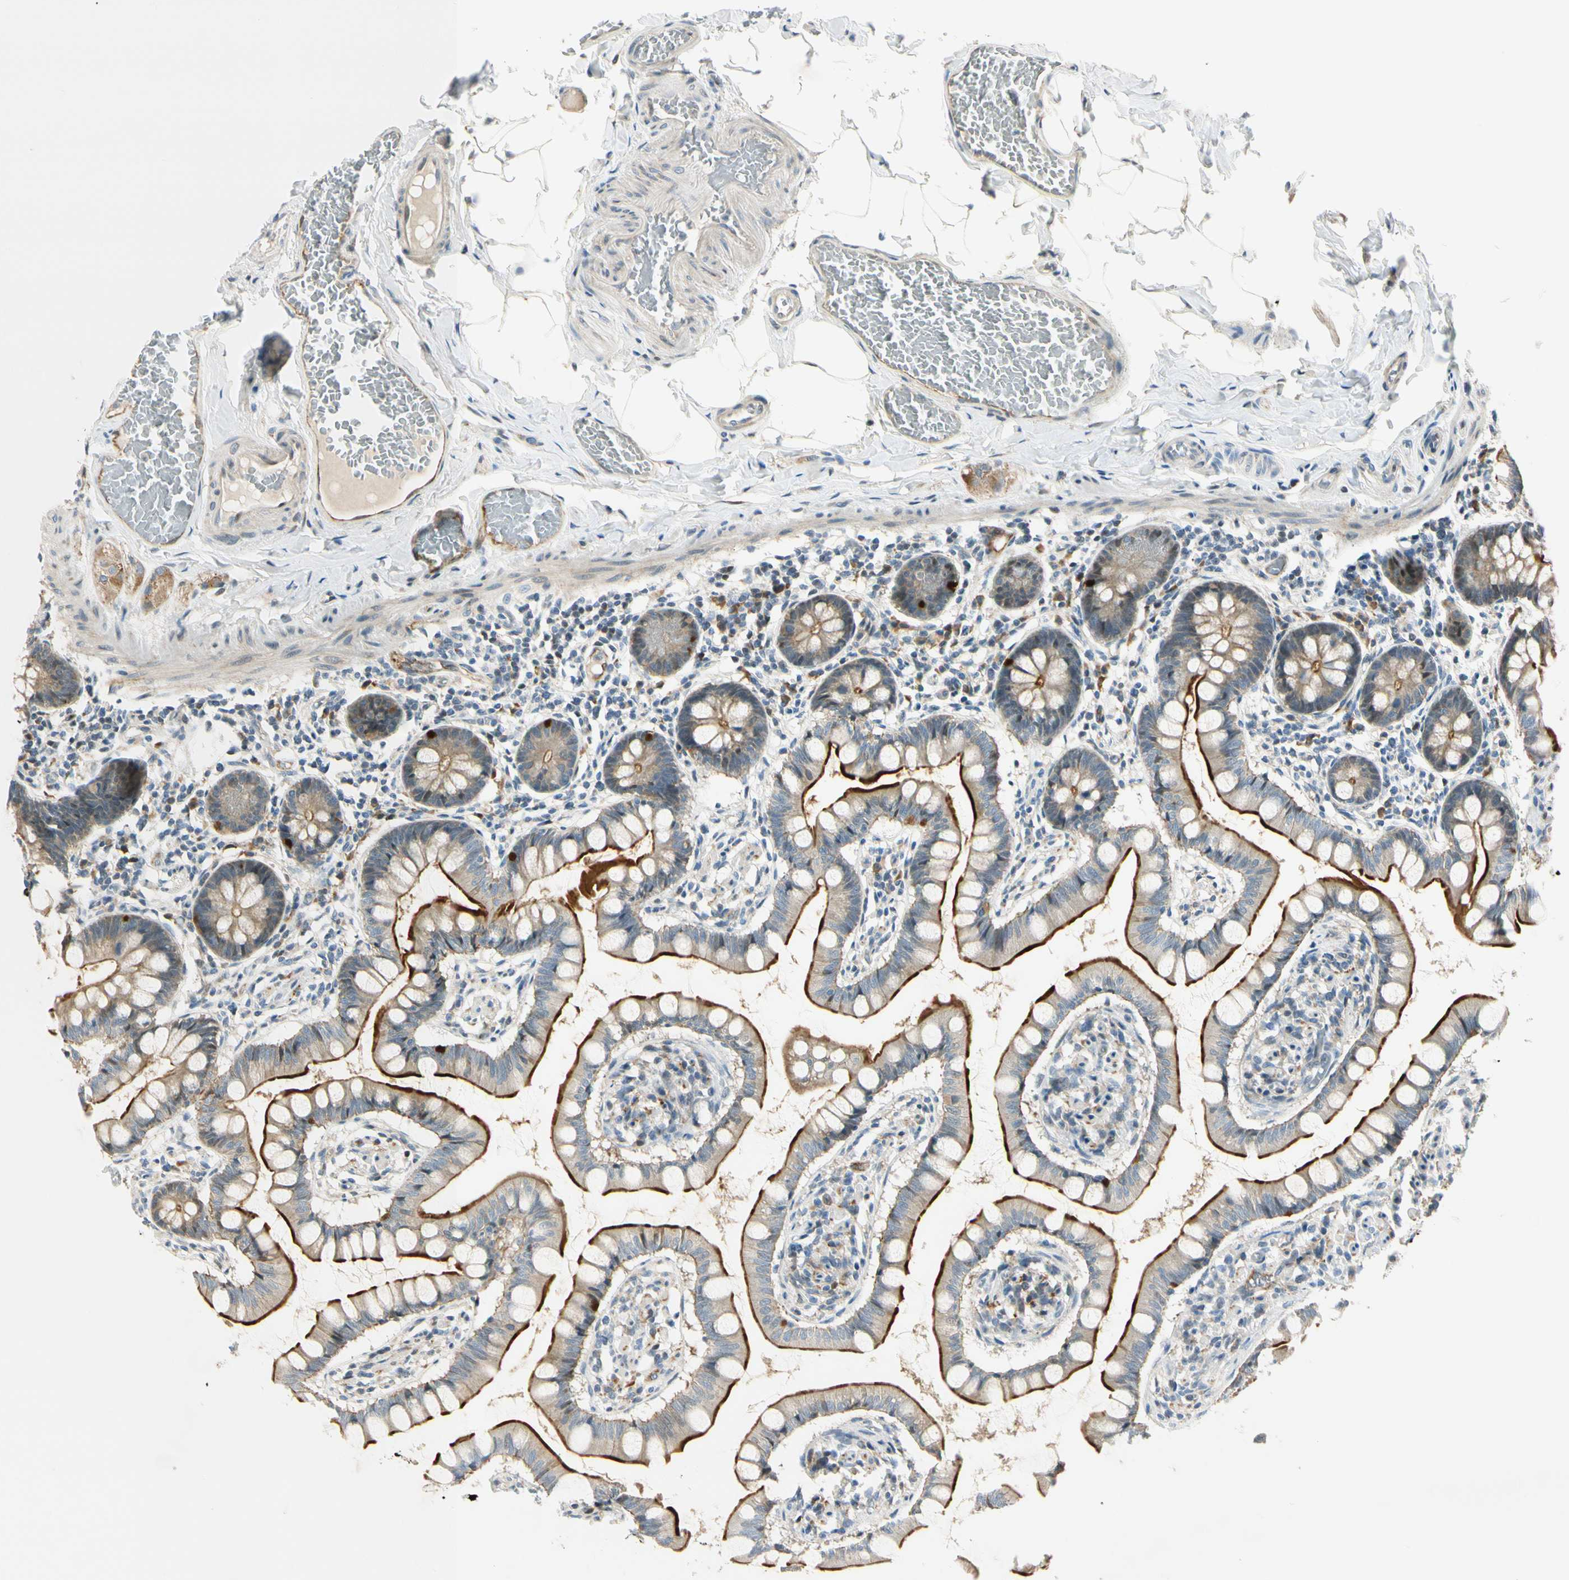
{"staining": {"intensity": "strong", "quantity": "25%-75%", "location": "cytoplasmic/membranous,nuclear"}, "tissue": "small intestine", "cell_type": "Glandular cells", "image_type": "normal", "snomed": [{"axis": "morphology", "description": "Normal tissue, NOS"}, {"axis": "topography", "description": "Small intestine"}], "caption": "Protein staining by immunohistochemistry displays strong cytoplasmic/membranous,nuclear staining in about 25%-75% of glandular cells in benign small intestine.", "gene": "NPDC1", "patient": {"sex": "male", "age": 41}}